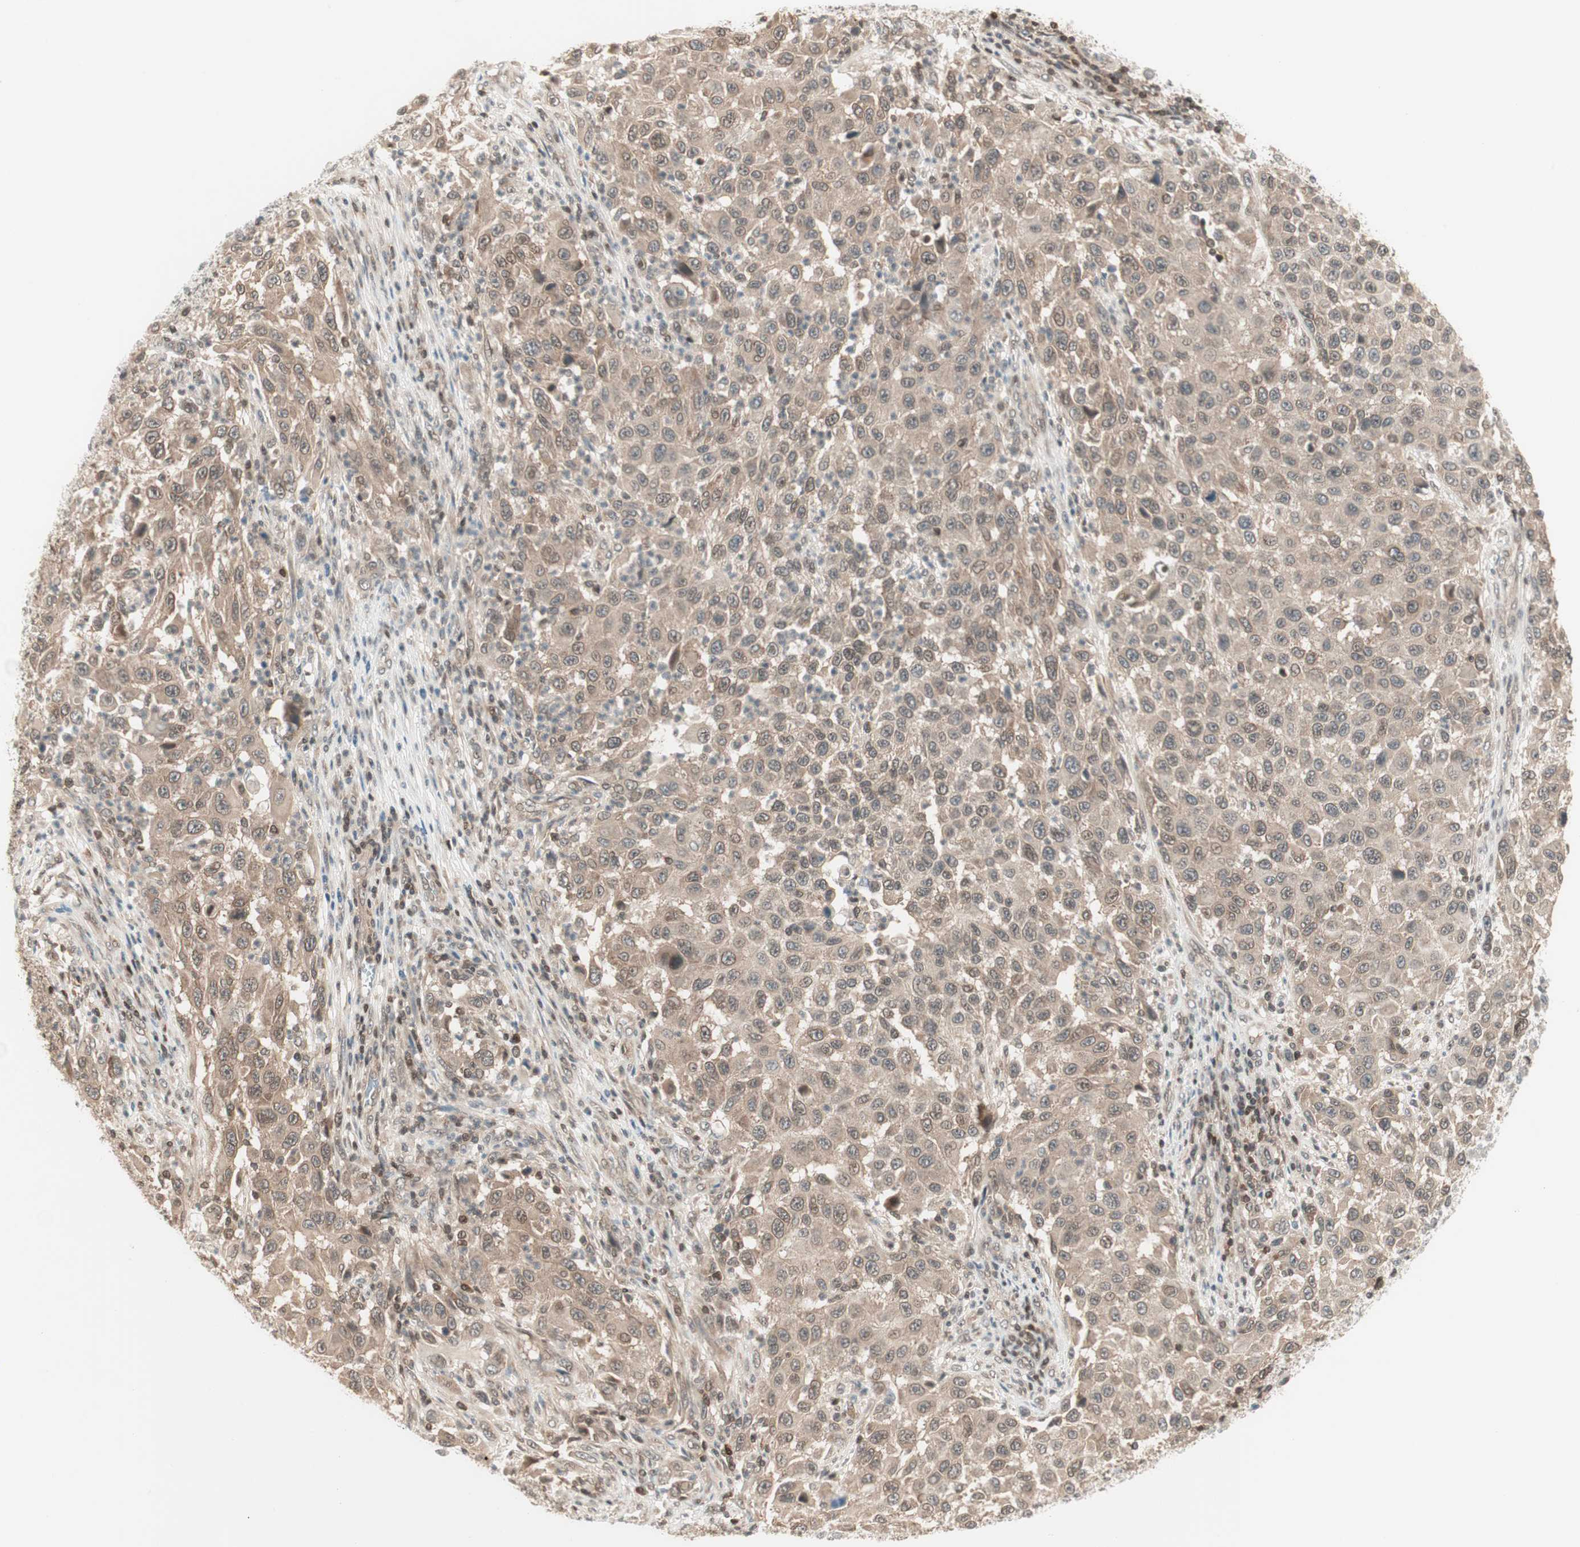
{"staining": {"intensity": "weak", "quantity": ">75%", "location": "cytoplasmic/membranous"}, "tissue": "melanoma", "cell_type": "Tumor cells", "image_type": "cancer", "snomed": [{"axis": "morphology", "description": "Malignant melanoma, Metastatic site"}, {"axis": "topography", "description": "Lymph node"}], "caption": "Malignant melanoma (metastatic site) was stained to show a protein in brown. There is low levels of weak cytoplasmic/membranous staining in about >75% of tumor cells.", "gene": "UBE2I", "patient": {"sex": "male", "age": 61}}